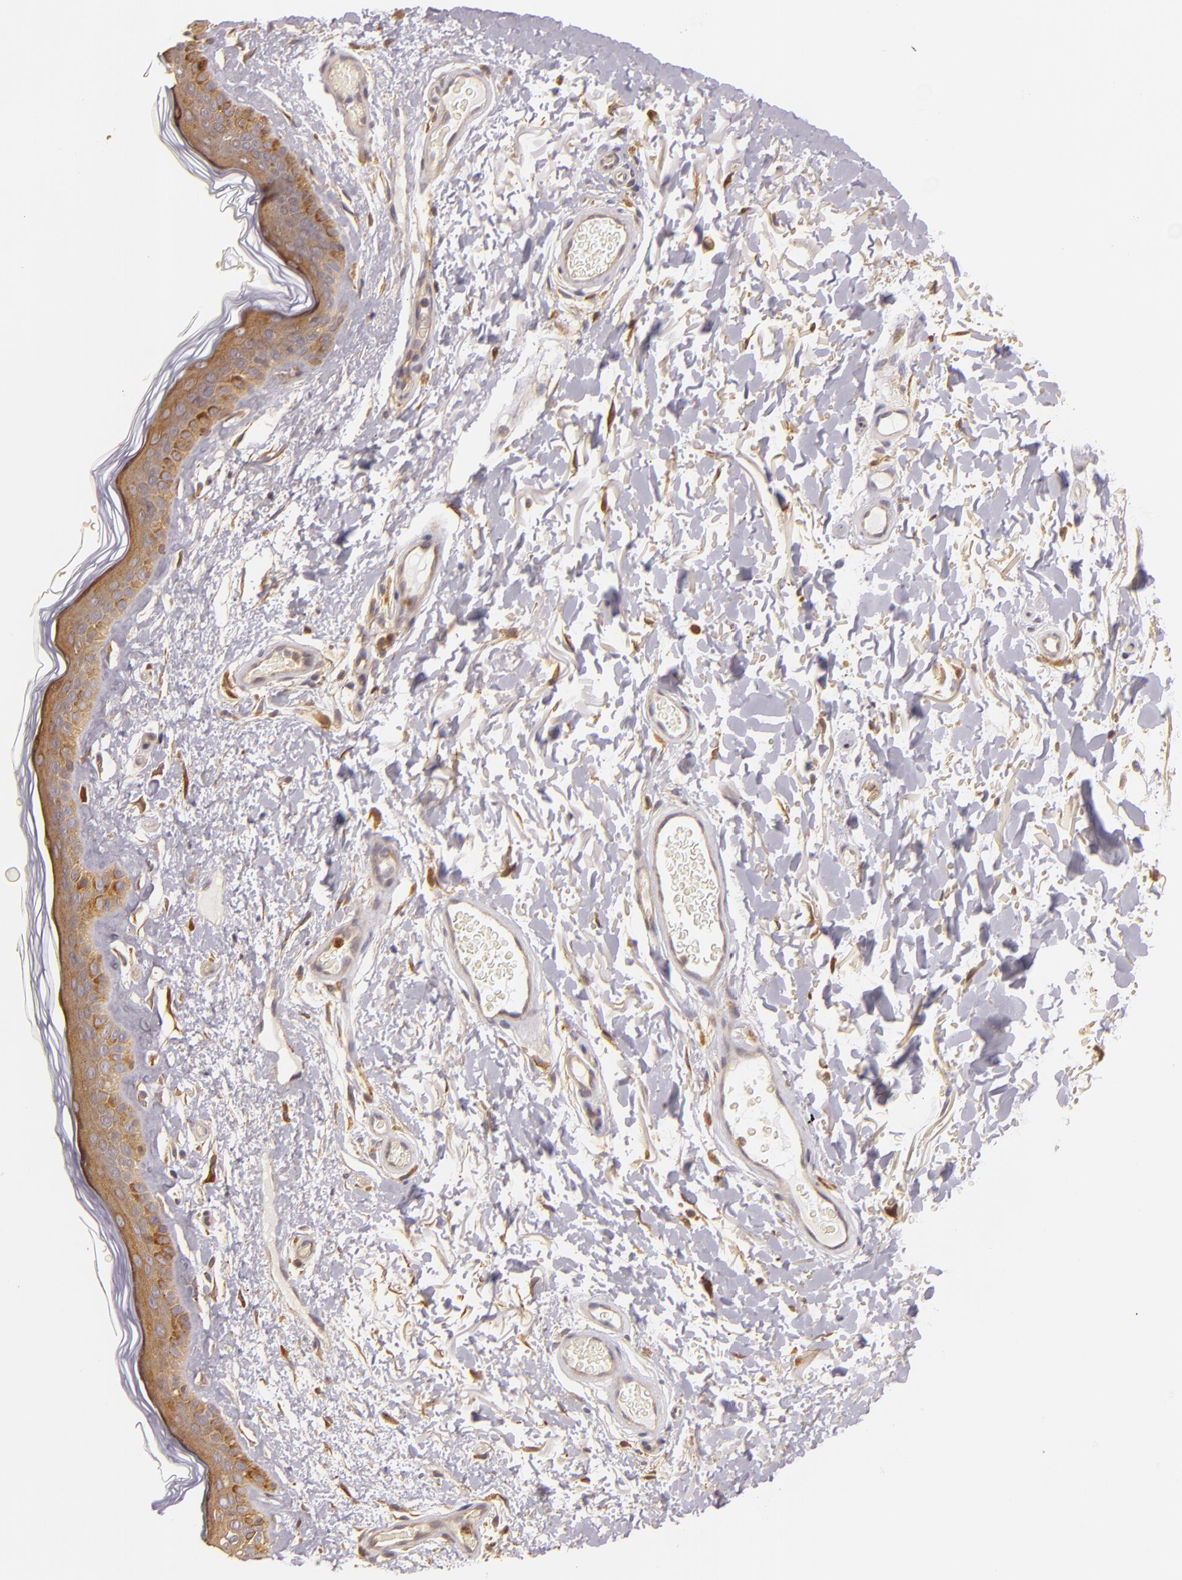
{"staining": {"intensity": "moderate", "quantity": ">75%", "location": "cytoplasmic/membranous"}, "tissue": "skin", "cell_type": "Fibroblasts", "image_type": "normal", "snomed": [{"axis": "morphology", "description": "Normal tissue, NOS"}, {"axis": "topography", "description": "Skin"}], "caption": "IHC of unremarkable skin exhibits medium levels of moderate cytoplasmic/membranous positivity in approximately >75% of fibroblasts.", "gene": "TOM1", "patient": {"sex": "male", "age": 63}}